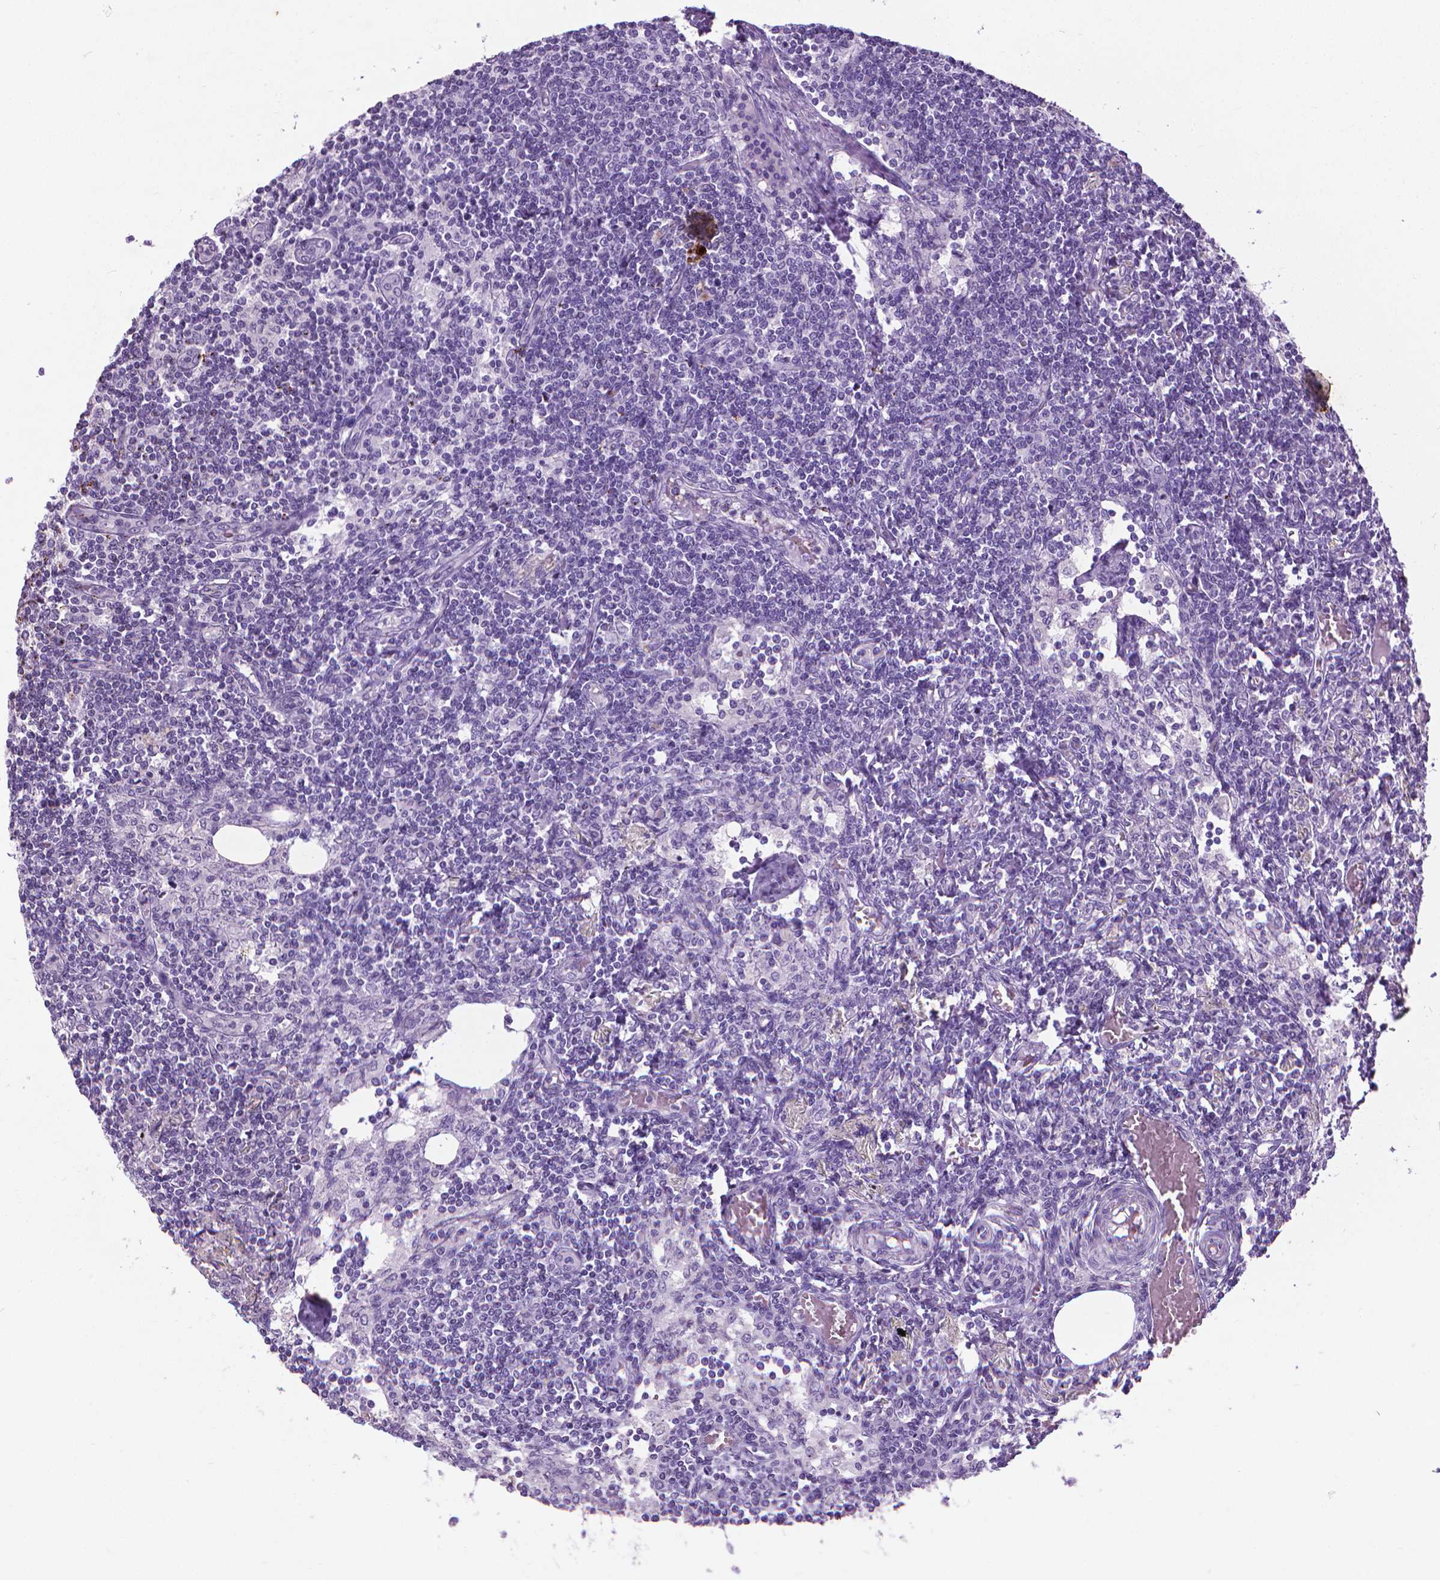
{"staining": {"intensity": "negative", "quantity": "none", "location": "none"}, "tissue": "lymph node", "cell_type": "Germinal center cells", "image_type": "normal", "snomed": [{"axis": "morphology", "description": "Normal tissue, NOS"}, {"axis": "topography", "description": "Lymph node"}], "caption": "High magnification brightfield microscopy of unremarkable lymph node stained with DAB (brown) and counterstained with hematoxylin (blue): germinal center cells show no significant positivity. (DAB immunohistochemistry with hematoxylin counter stain).", "gene": "KRT5", "patient": {"sex": "female", "age": 69}}